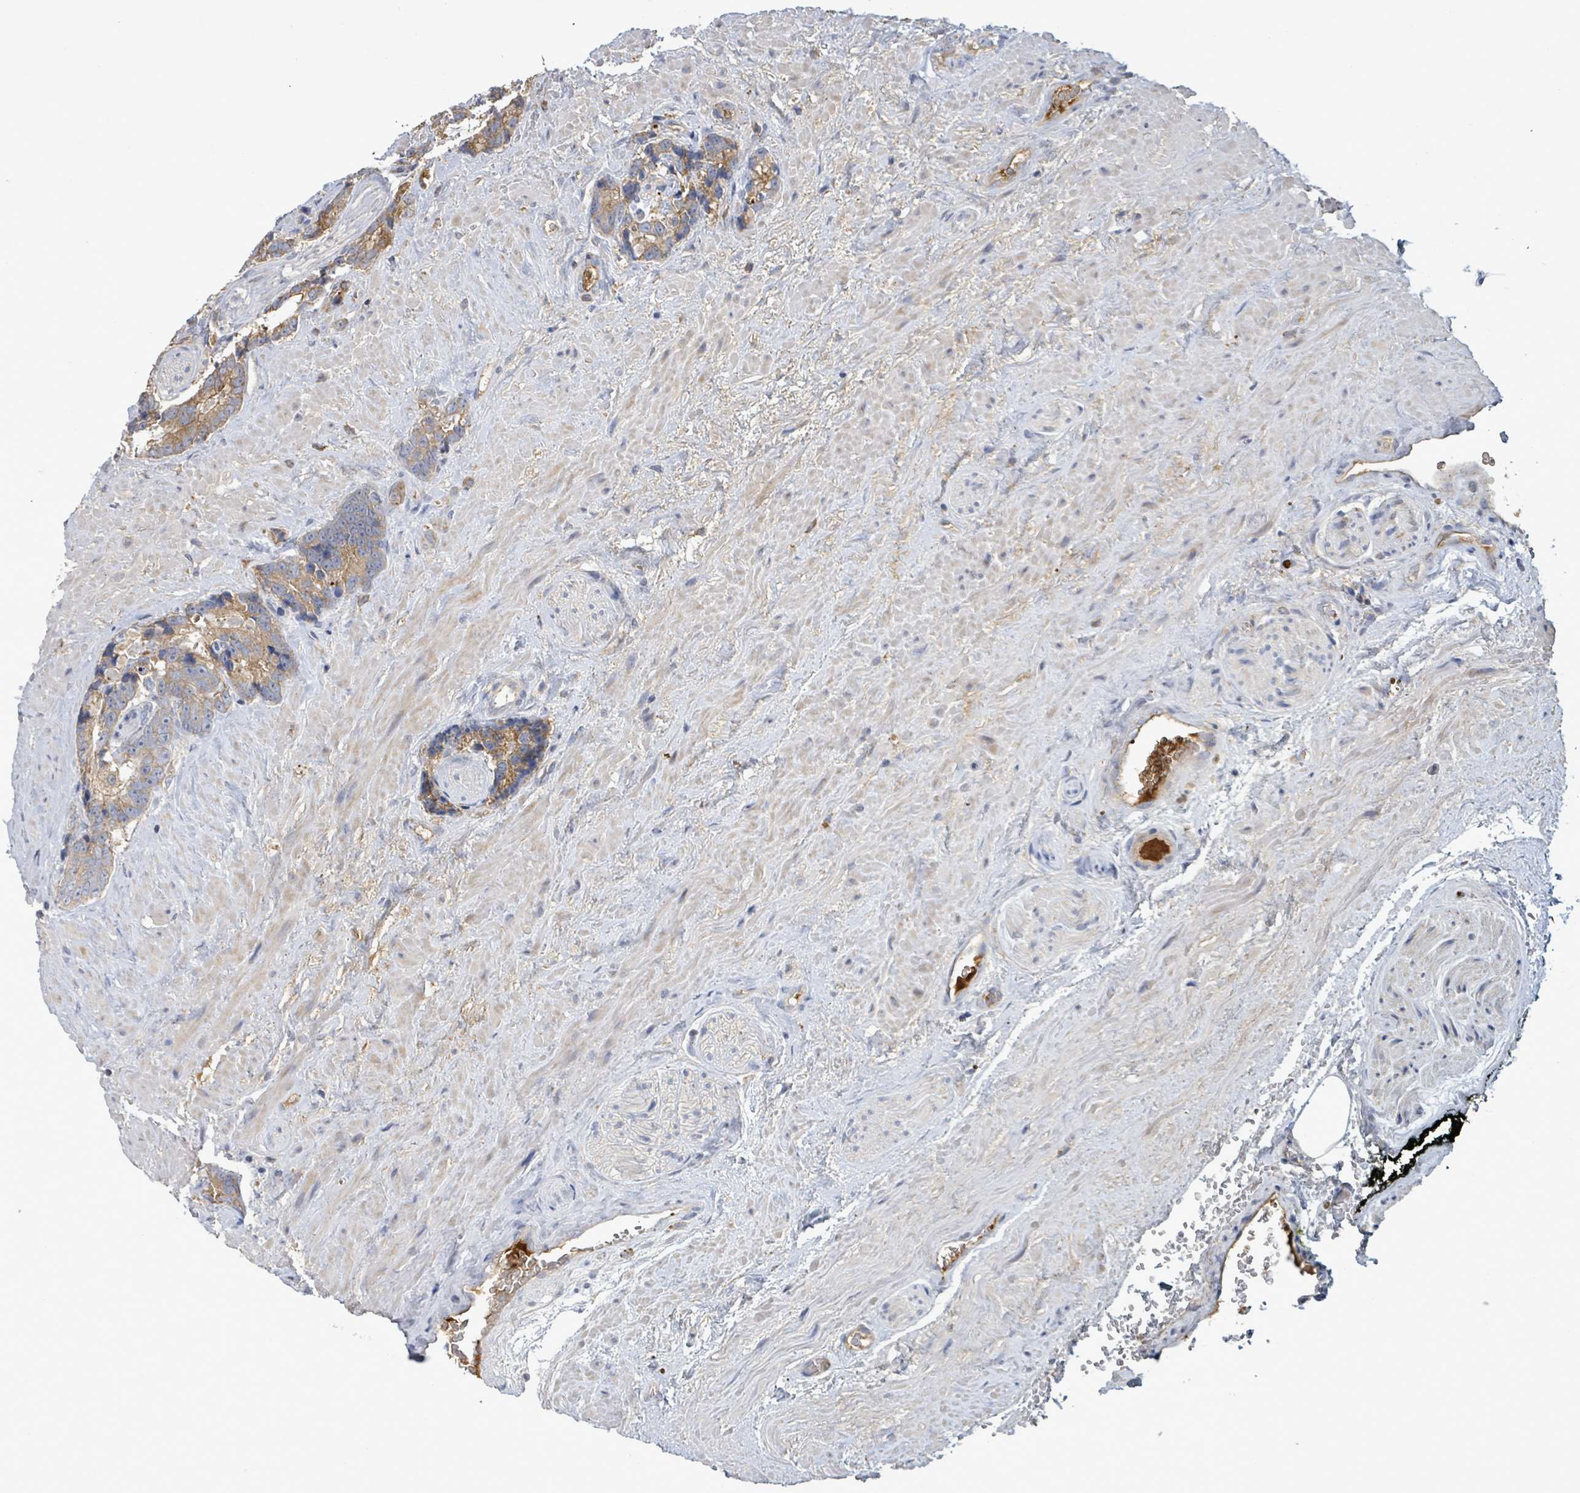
{"staining": {"intensity": "moderate", "quantity": ">75%", "location": "cytoplasmic/membranous"}, "tissue": "prostate cancer", "cell_type": "Tumor cells", "image_type": "cancer", "snomed": [{"axis": "morphology", "description": "Adenocarcinoma, High grade"}, {"axis": "topography", "description": "Prostate"}], "caption": "Approximately >75% of tumor cells in human prostate adenocarcinoma (high-grade) demonstrate moderate cytoplasmic/membranous protein expression as visualized by brown immunohistochemical staining.", "gene": "PLAAT1", "patient": {"sex": "male", "age": 74}}